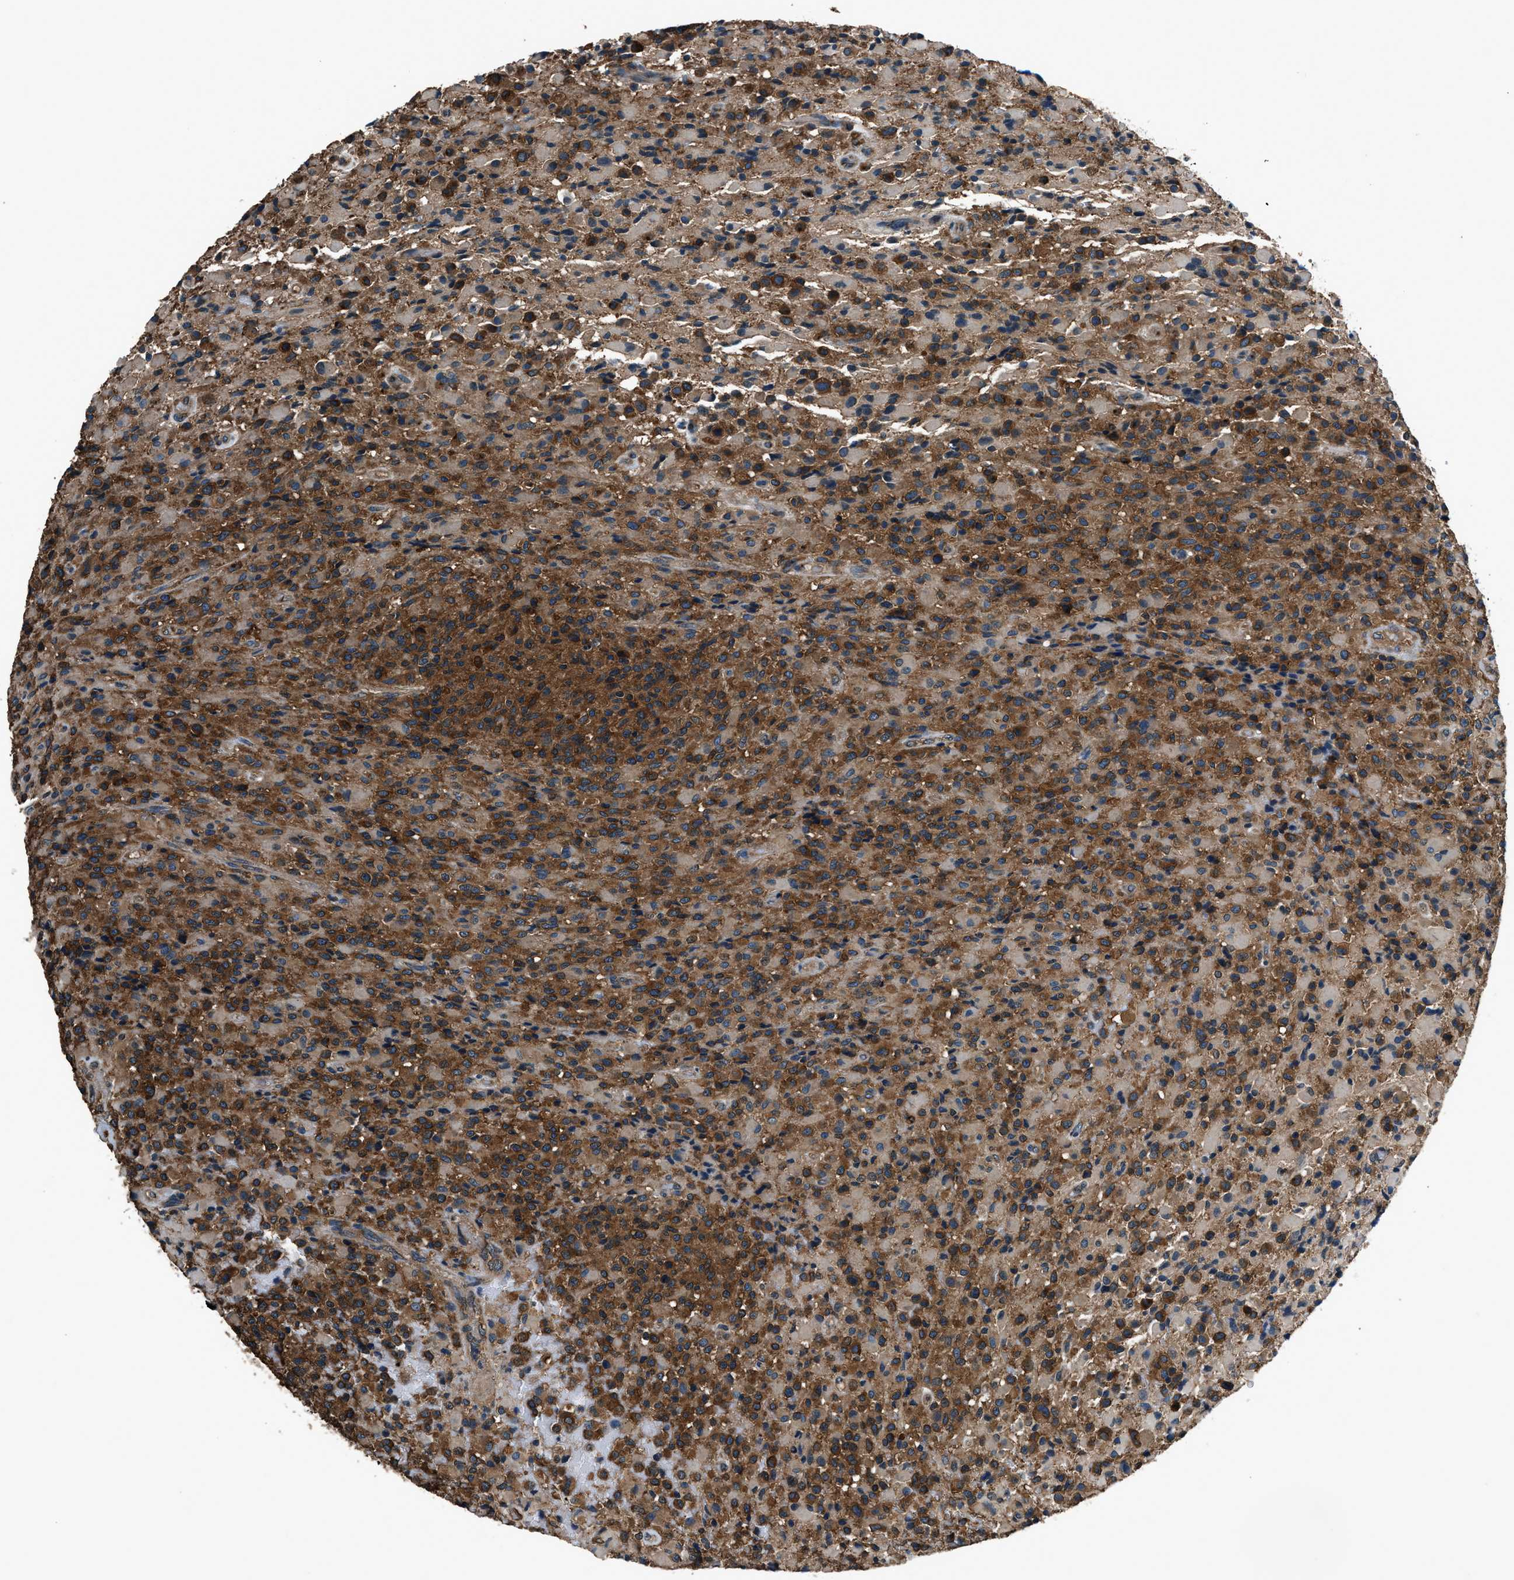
{"staining": {"intensity": "strong", "quantity": "25%-75%", "location": "cytoplasmic/membranous"}, "tissue": "glioma", "cell_type": "Tumor cells", "image_type": "cancer", "snomed": [{"axis": "morphology", "description": "Glioma, malignant, High grade"}, {"axis": "topography", "description": "Brain"}], "caption": "Brown immunohistochemical staining in human high-grade glioma (malignant) displays strong cytoplasmic/membranous expression in approximately 25%-75% of tumor cells. (DAB (3,3'-diaminobenzidine) = brown stain, brightfield microscopy at high magnification).", "gene": "ARFGAP2", "patient": {"sex": "male", "age": 71}}